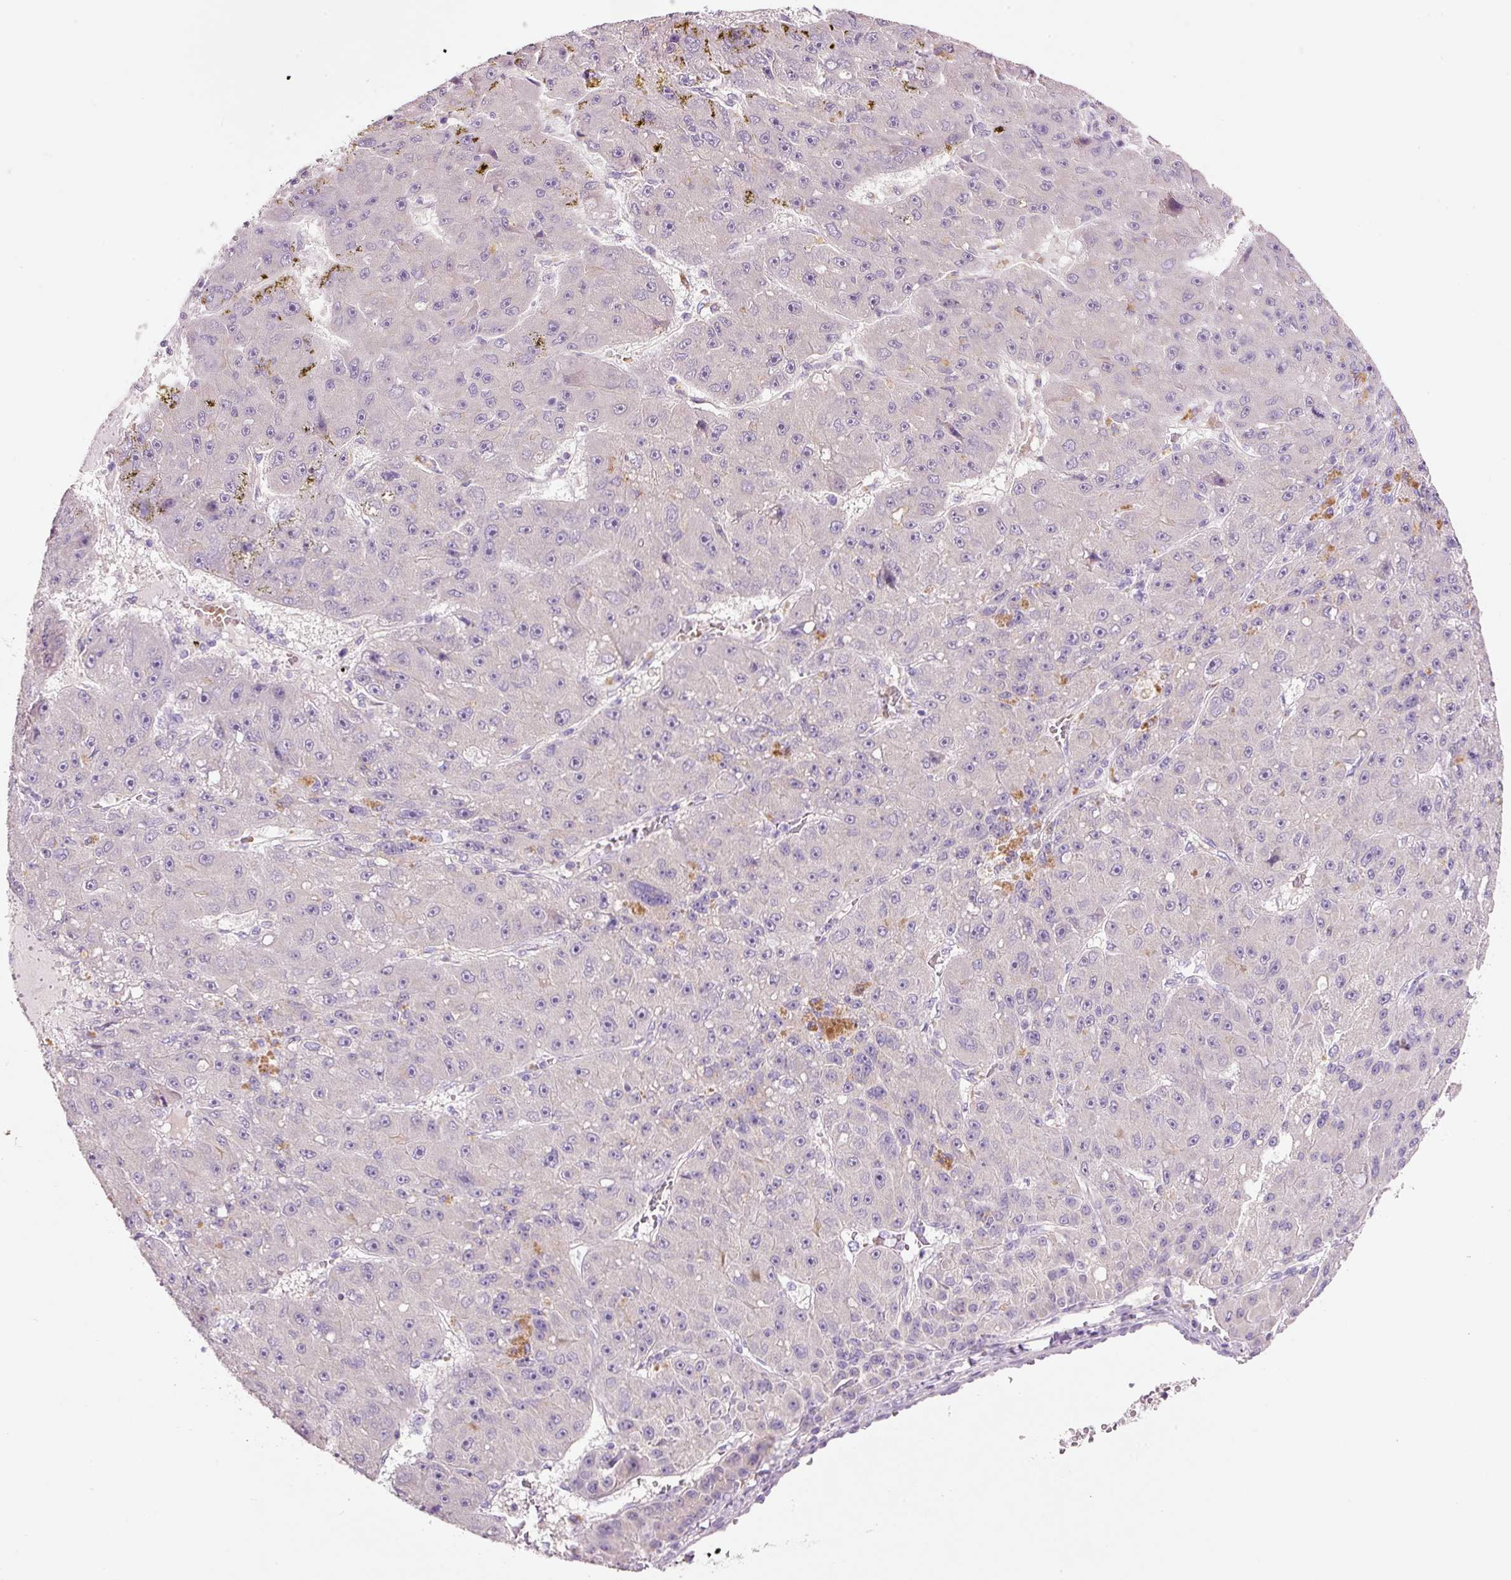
{"staining": {"intensity": "negative", "quantity": "none", "location": "none"}, "tissue": "liver cancer", "cell_type": "Tumor cells", "image_type": "cancer", "snomed": [{"axis": "morphology", "description": "Carcinoma, Hepatocellular, NOS"}, {"axis": "topography", "description": "Liver"}], "caption": "A histopathology image of human liver cancer is negative for staining in tumor cells.", "gene": "TENT5C", "patient": {"sex": "male", "age": 67}}